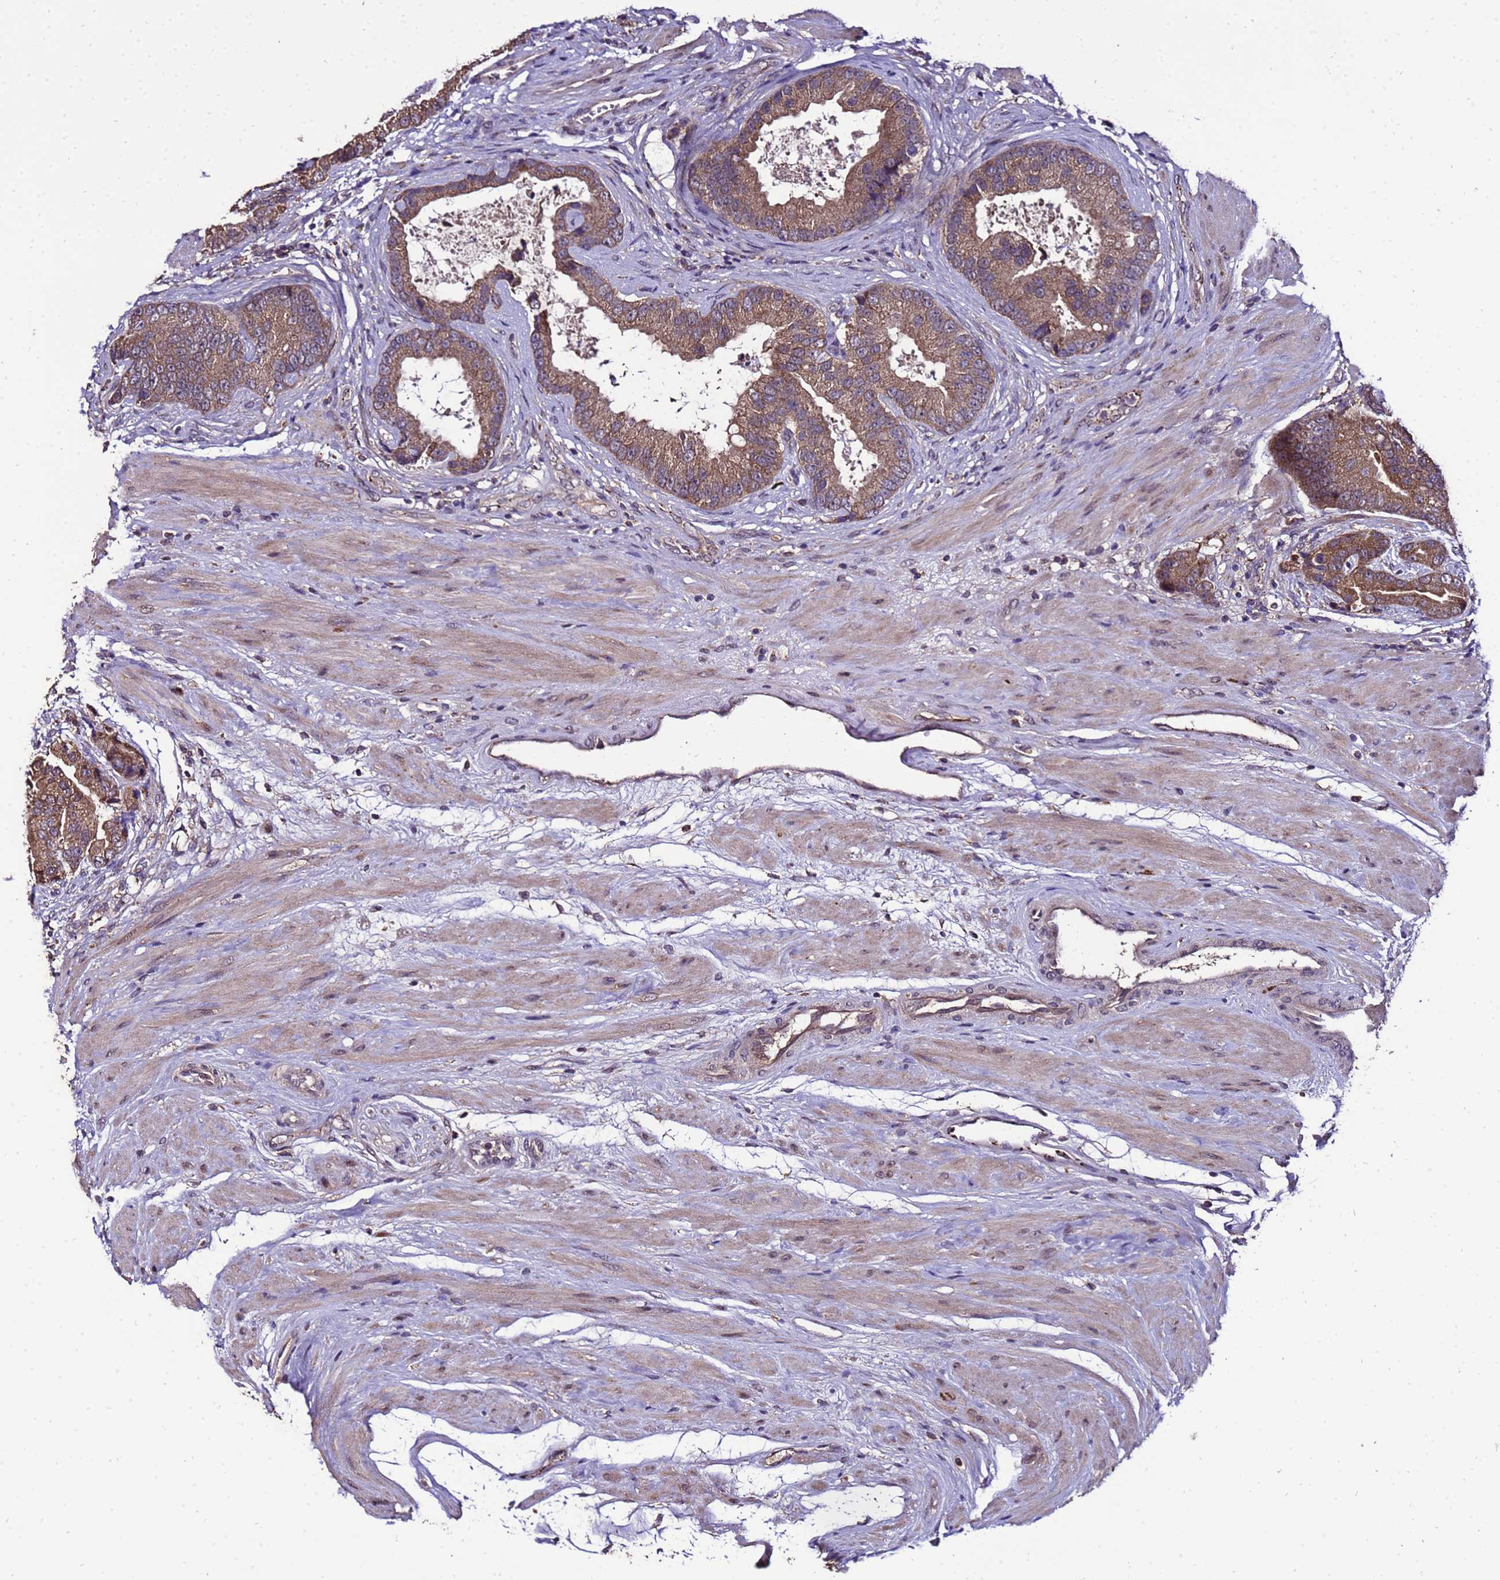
{"staining": {"intensity": "moderate", "quantity": ">75%", "location": "cytoplasmic/membranous"}, "tissue": "prostate cancer", "cell_type": "Tumor cells", "image_type": "cancer", "snomed": [{"axis": "morphology", "description": "Adenocarcinoma, High grade"}, {"axis": "topography", "description": "Prostate"}], "caption": "IHC staining of high-grade adenocarcinoma (prostate), which demonstrates medium levels of moderate cytoplasmic/membranous staining in about >75% of tumor cells indicating moderate cytoplasmic/membranous protein expression. The staining was performed using DAB (brown) for protein detection and nuclei were counterstained in hematoxylin (blue).", "gene": "ZNF329", "patient": {"sex": "male", "age": 70}}